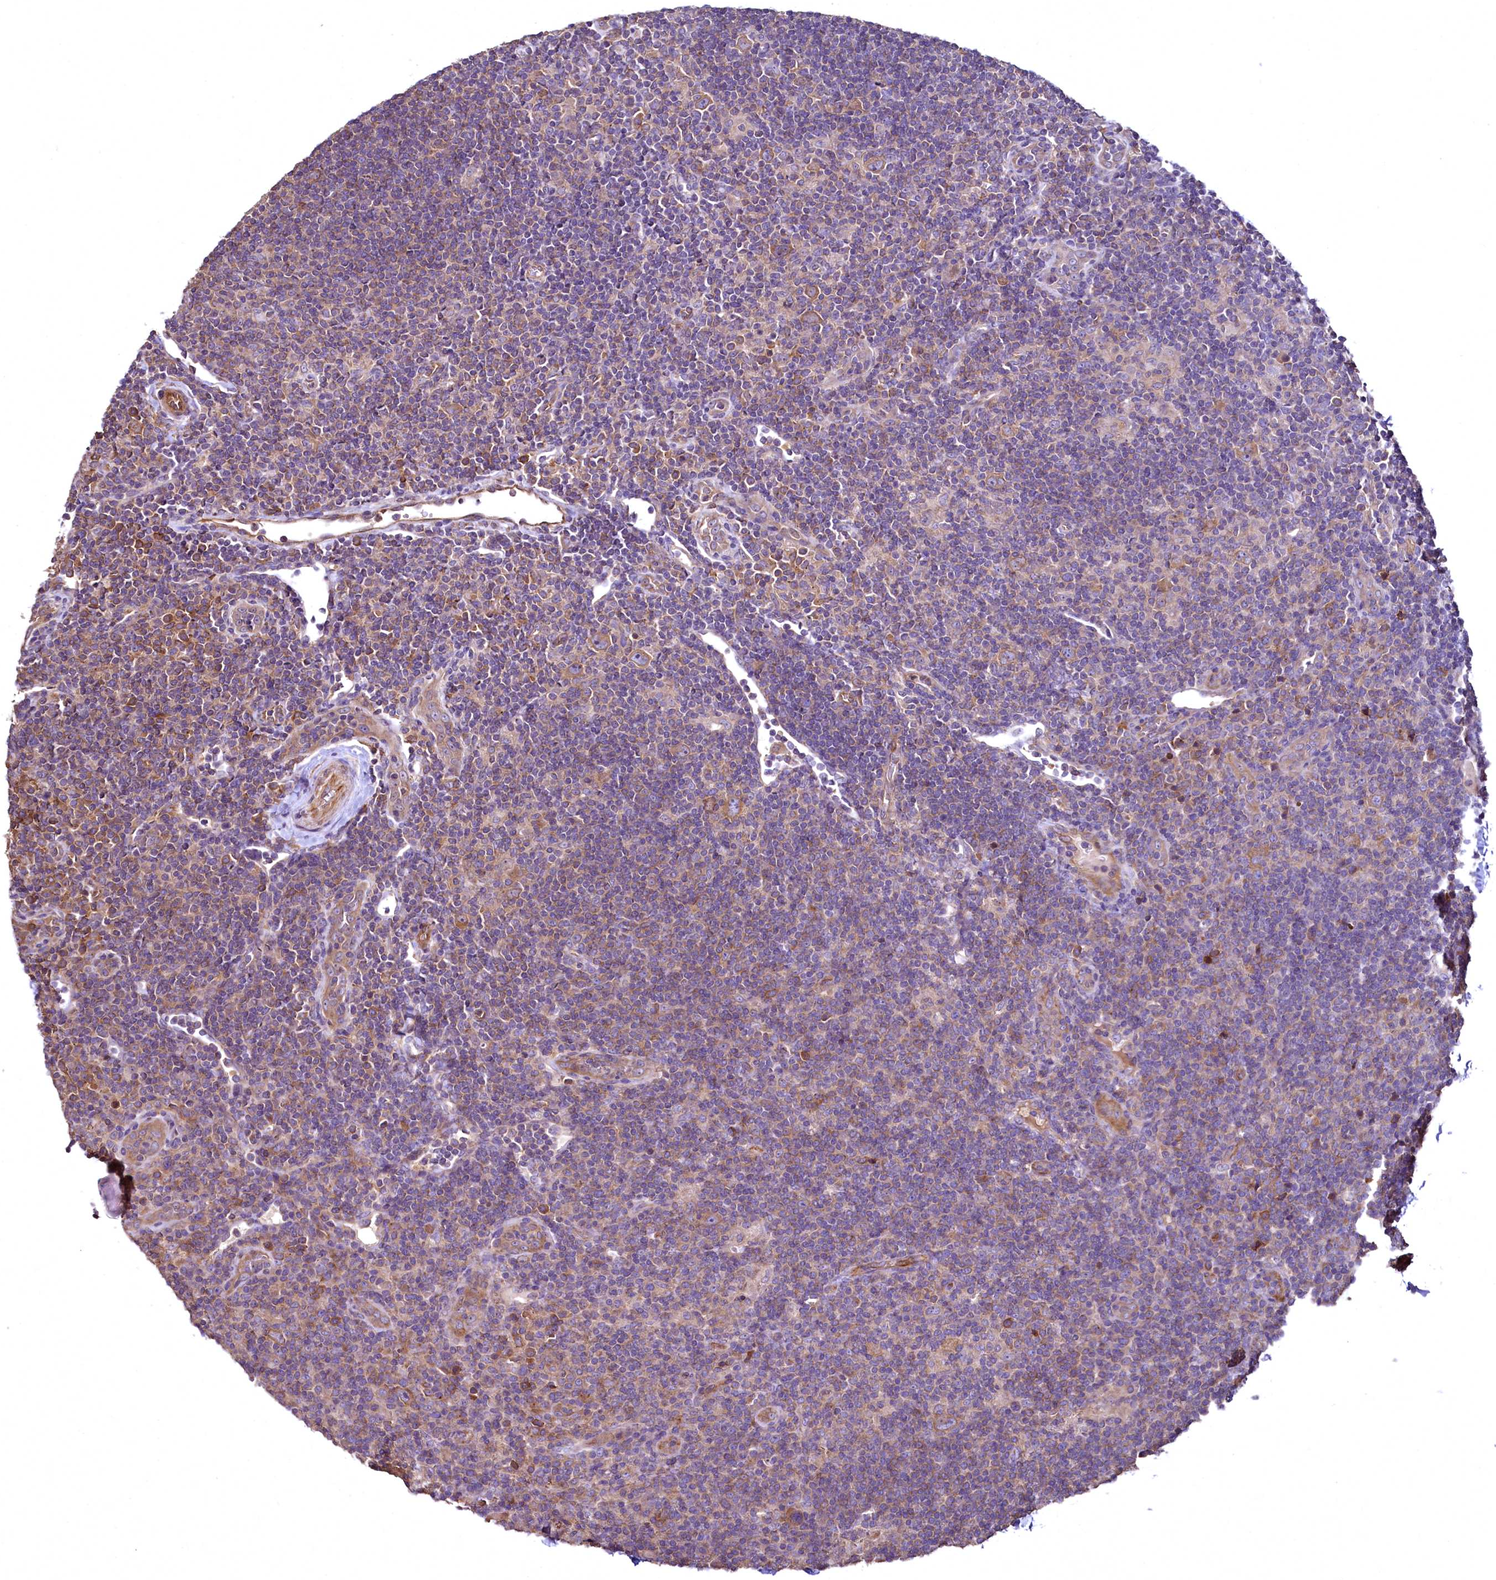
{"staining": {"intensity": "moderate", "quantity": ">75%", "location": "cytoplasmic/membranous"}, "tissue": "lymphoma", "cell_type": "Tumor cells", "image_type": "cancer", "snomed": [{"axis": "morphology", "description": "Hodgkin's disease, NOS"}, {"axis": "topography", "description": "Lymph node"}], "caption": "Immunohistochemical staining of lymphoma displays moderate cytoplasmic/membranous protein staining in approximately >75% of tumor cells.", "gene": "TBCEL", "patient": {"sex": "female", "age": 57}}